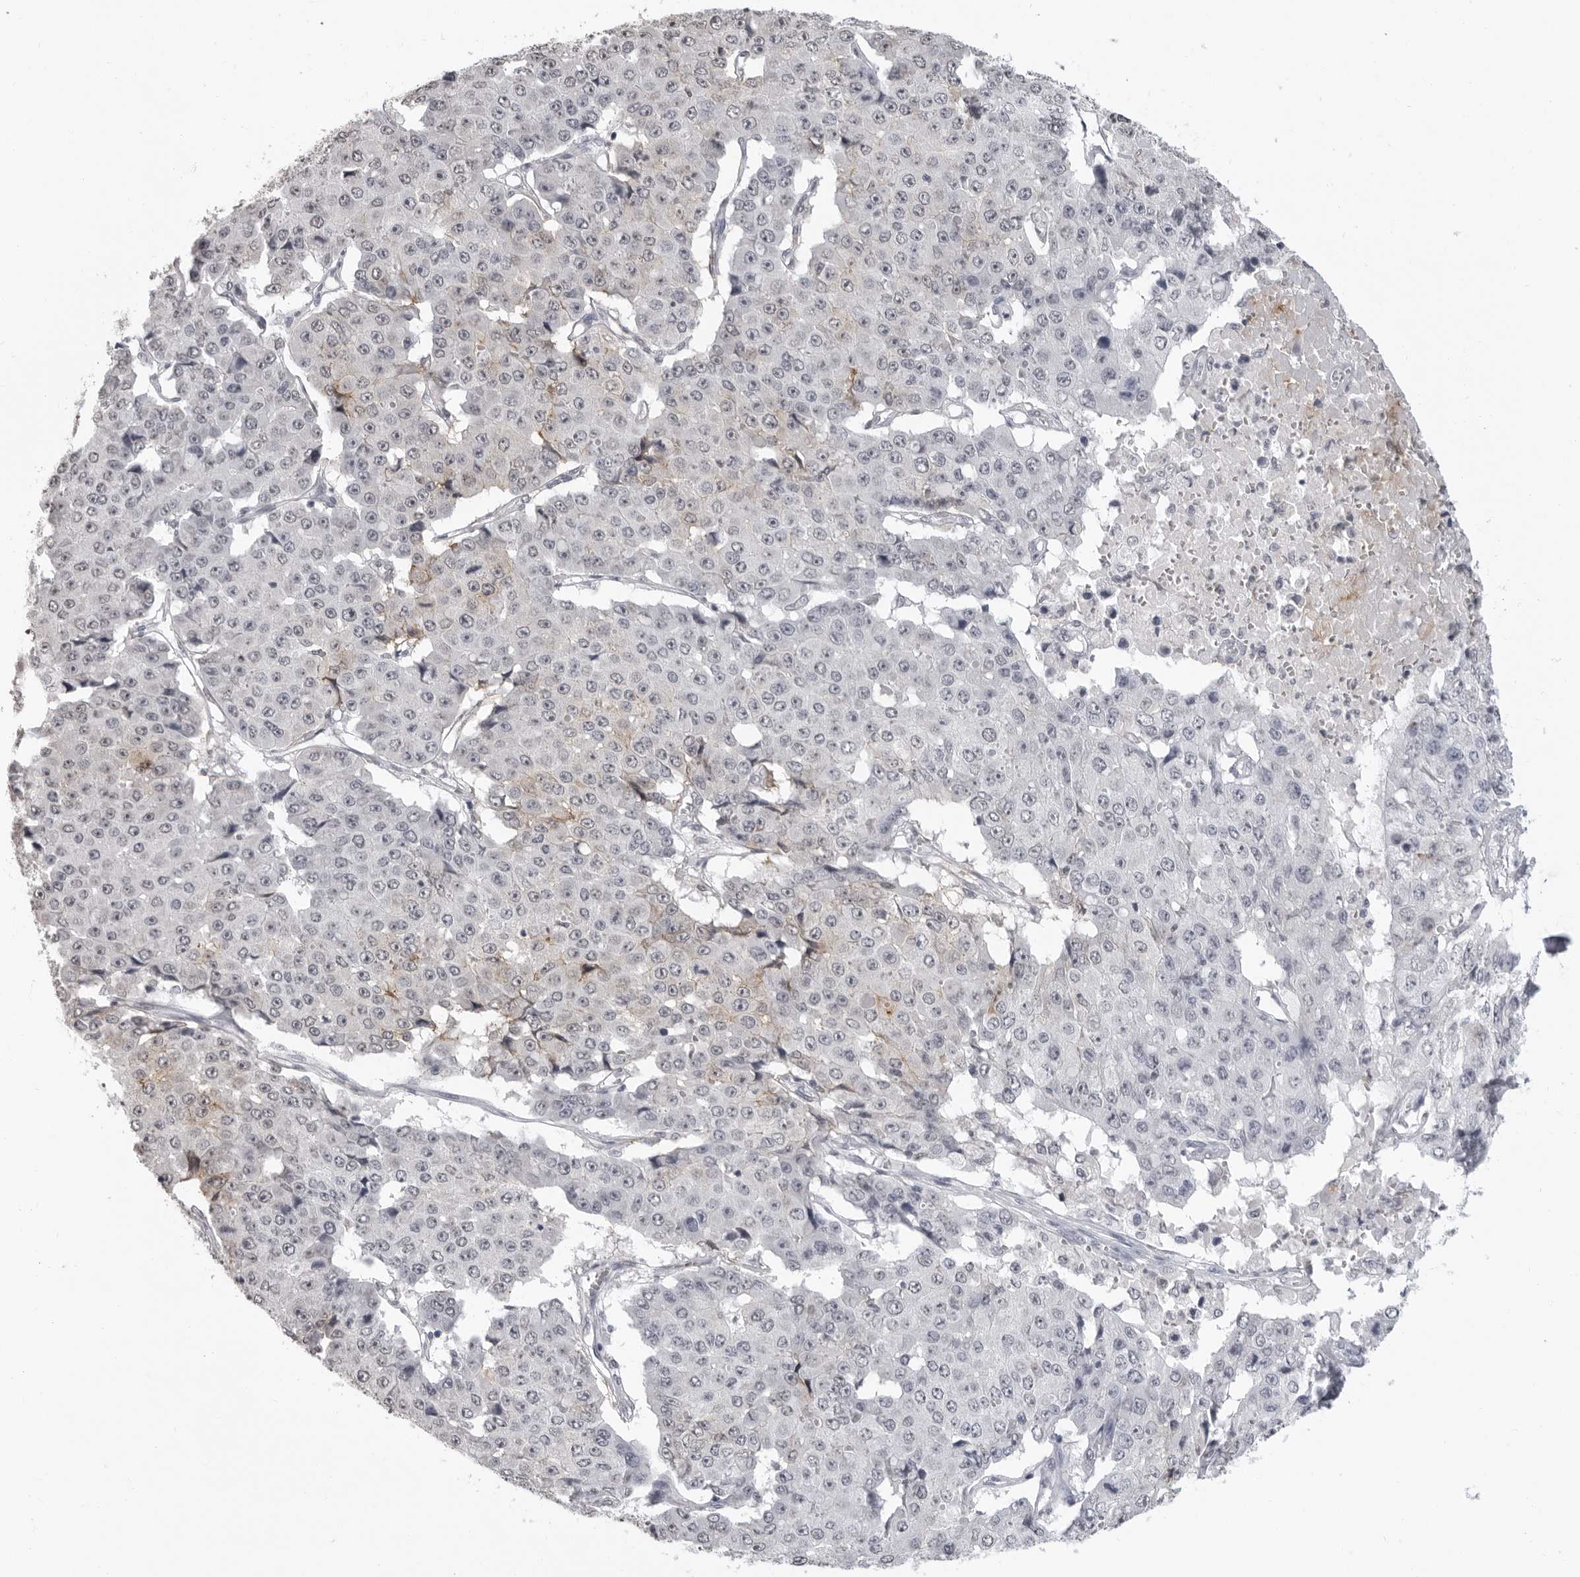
{"staining": {"intensity": "weak", "quantity": "<25%", "location": "cytoplasmic/membranous"}, "tissue": "pancreatic cancer", "cell_type": "Tumor cells", "image_type": "cancer", "snomed": [{"axis": "morphology", "description": "Adenocarcinoma, NOS"}, {"axis": "topography", "description": "Pancreas"}], "caption": "A high-resolution photomicrograph shows IHC staining of pancreatic cancer (adenocarcinoma), which shows no significant expression in tumor cells.", "gene": "HEPACAM", "patient": {"sex": "male", "age": 50}}